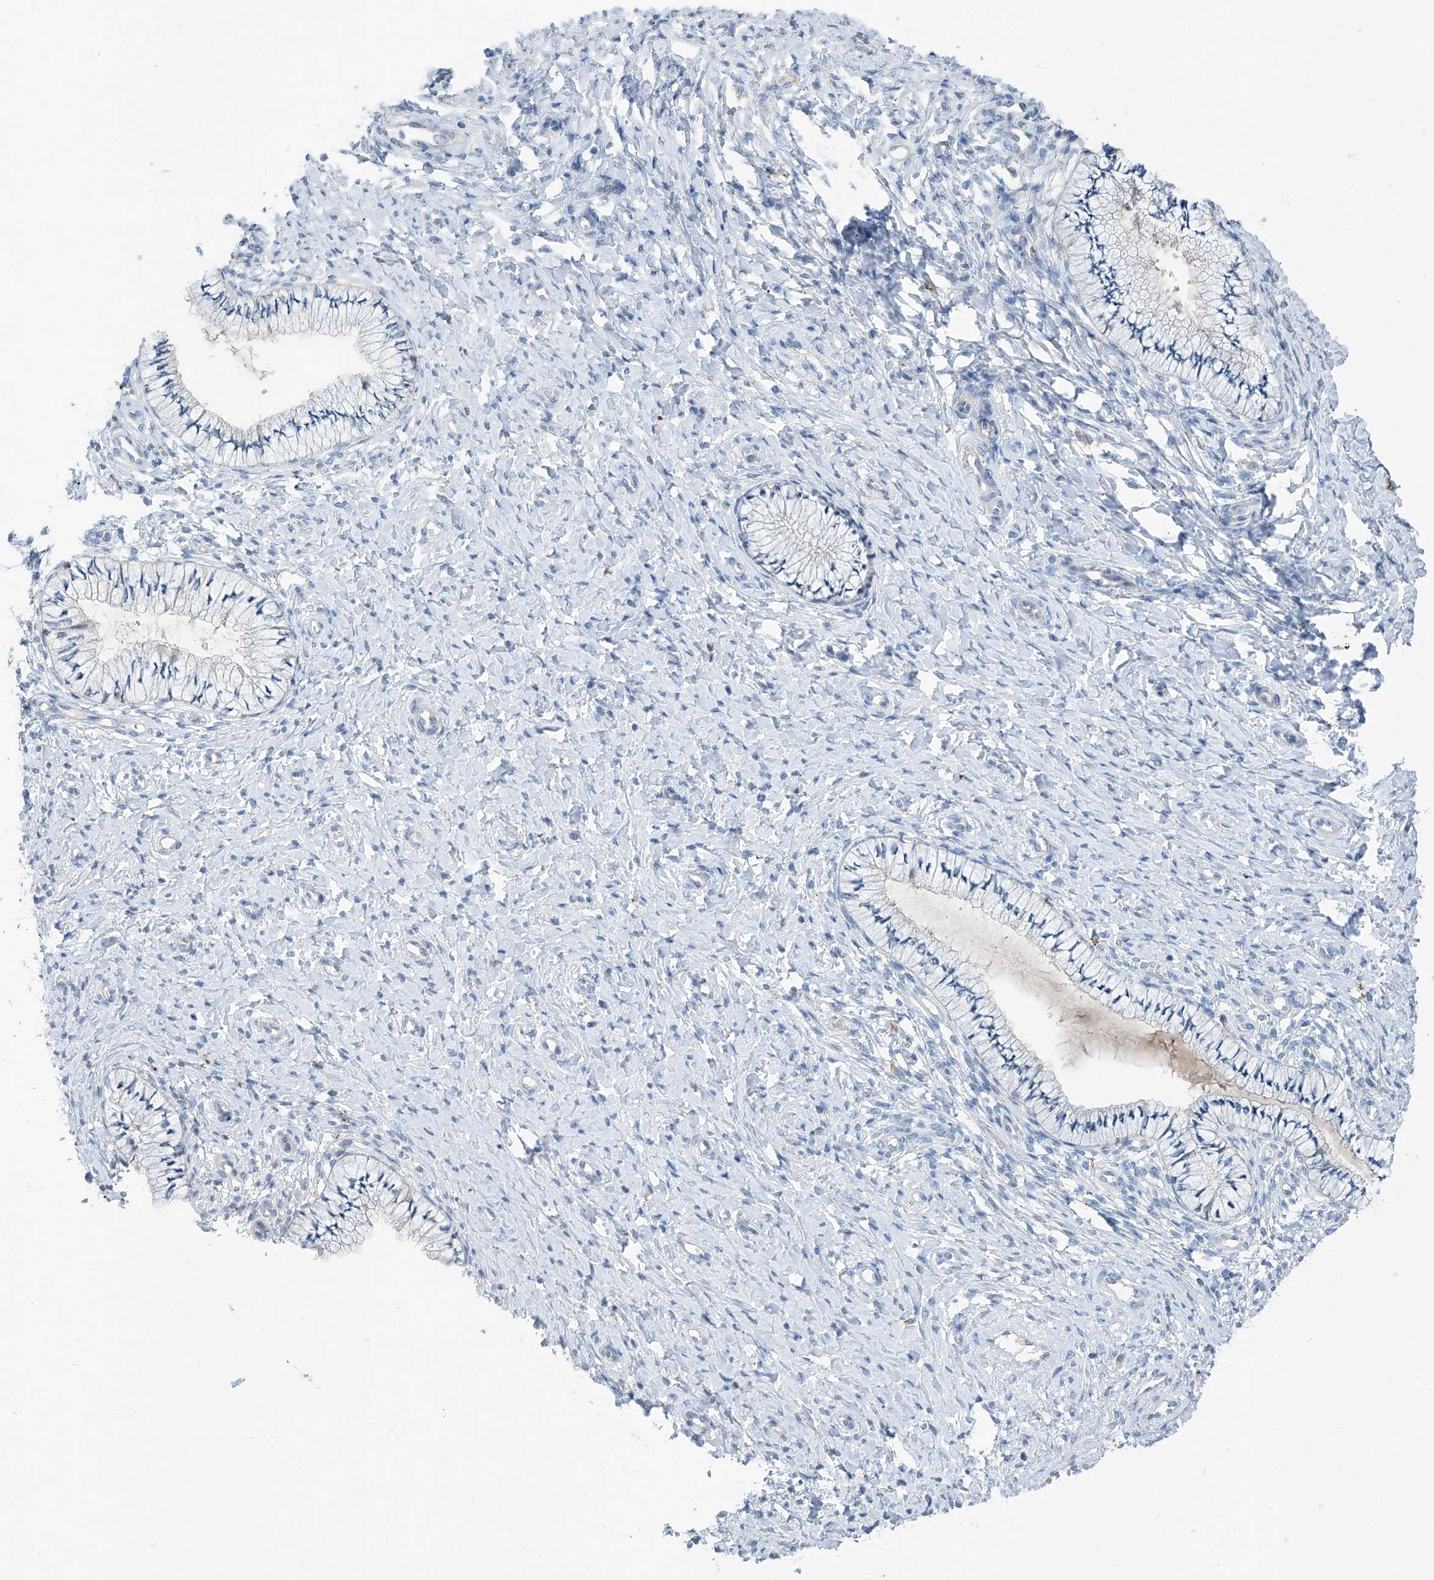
{"staining": {"intensity": "negative", "quantity": "none", "location": "none"}, "tissue": "cervix", "cell_type": "Glandular cells", "image_type": "normal", "snomed": [{"axis": "morphology", "description": "Normal tissue, NOS"}, {"axis": "topography", "description": "Cervix"}], "caption": "Immunohistochemistry (IHC) histopathology image of normal human cervix stained for a protein (brown), which displays no positivity in glandular cells. The staining was performed using DAB (3,3'-diaminobenzidine) to visualize the protein expression in brown, while the nuclei were stained in blue with hematoxylin (Magnification: 20x).", "gene": "ANKRD34A", "patient": {"sex": "female", "age": 36}}